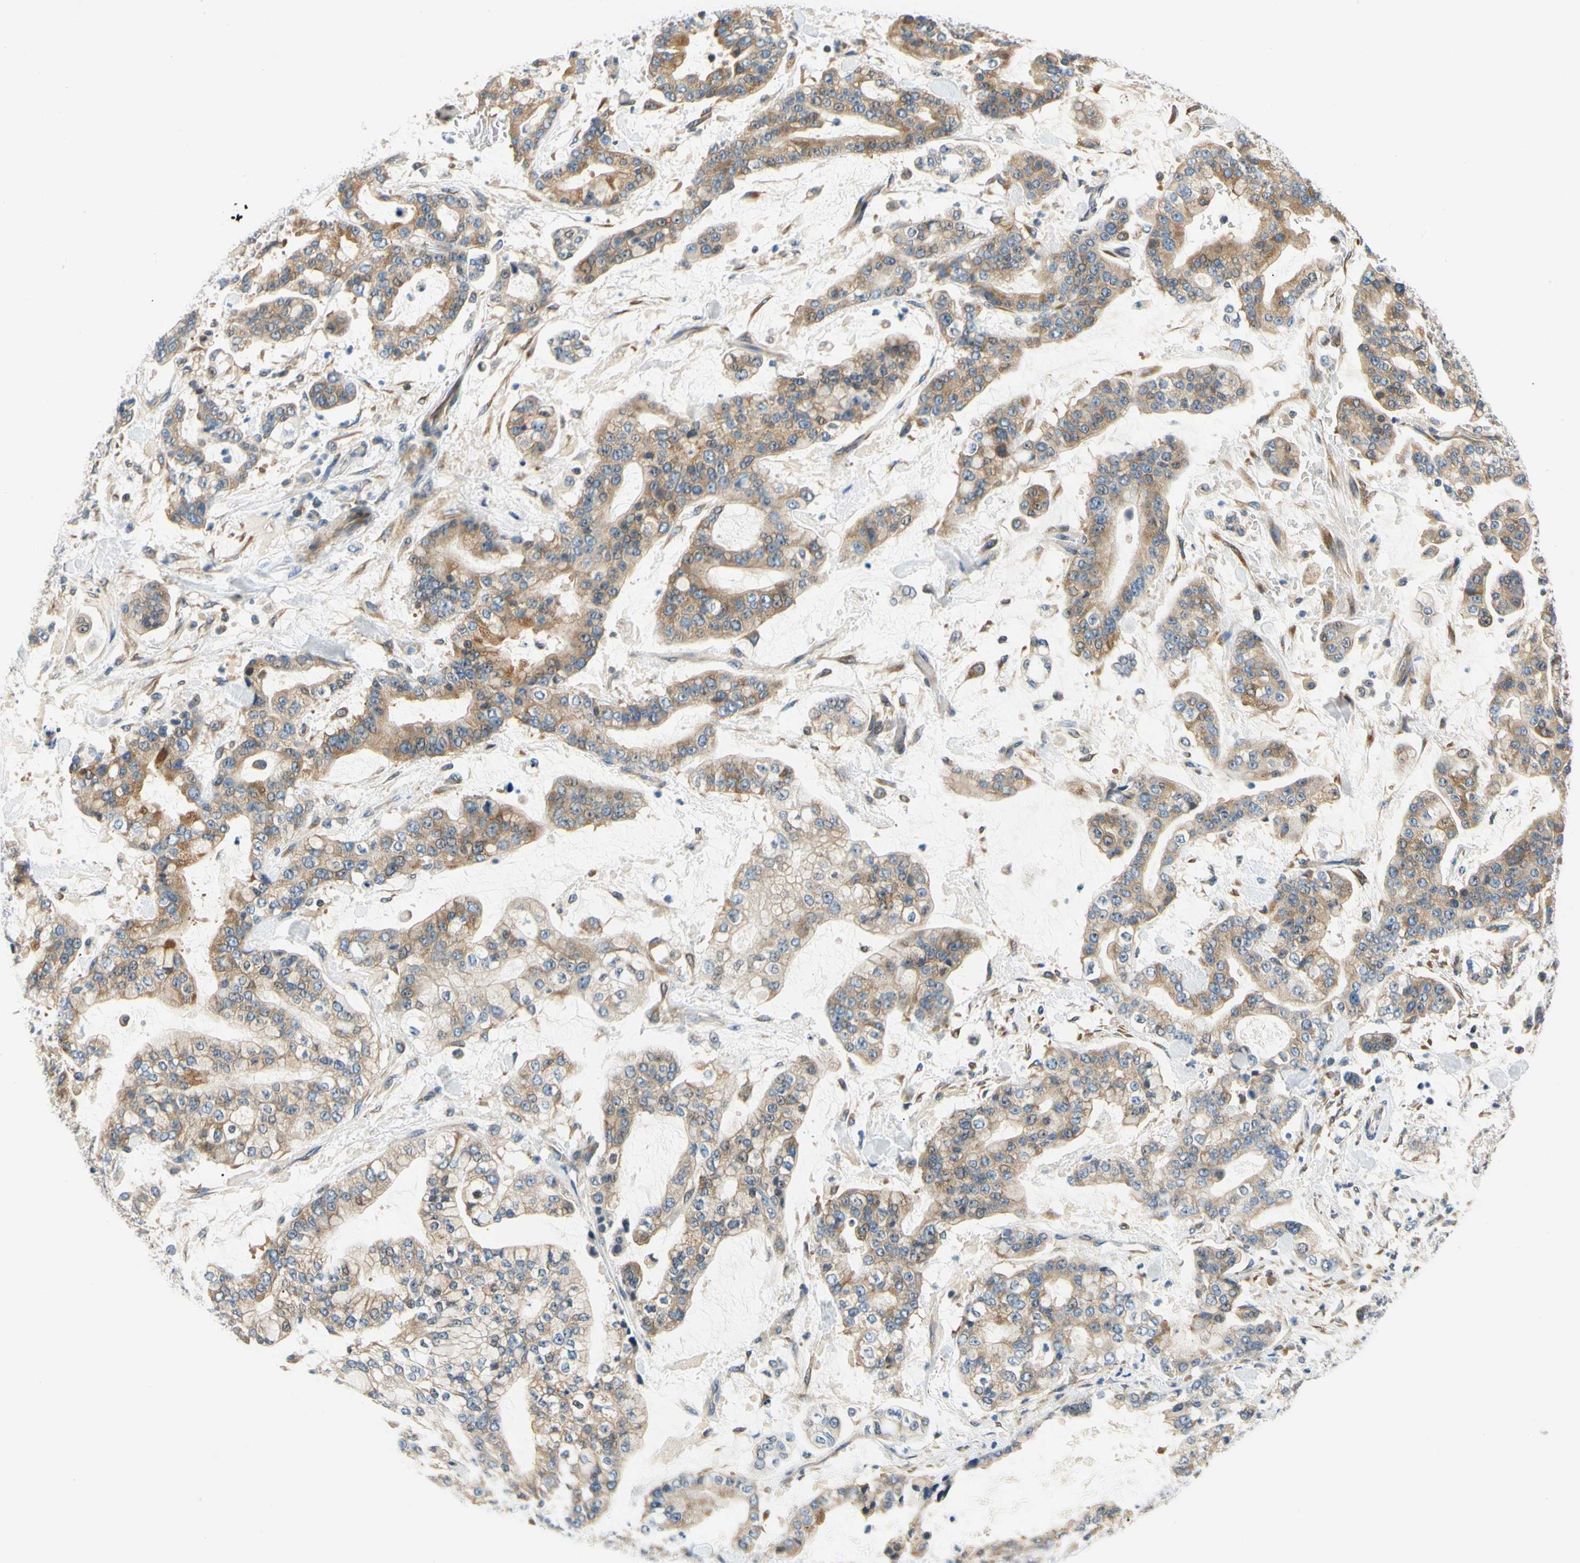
{"staining": {"intensity": "moderate", "quantity": ">75%", "location": "cytoplasmic/membranous"}, "tissue": "stomach cancer", "cell_type": "Tumor cells", "image_type": "cancer", "snomed": [{"axis": "morphology", "description": "Normal tissue, NOS"}, {"axis": "morphology", "description": "Adenocarcinoma, NOS"}, {"axis": "topography", "description": "Stomach, upper"}, {"axis": "topography", "description": "Stomach"}], "caption": "Moderate cytoplasmic/membranous positivity for a protein is appreciated in approximately >75% of tumor cells of stomach cancer using immunohistochemistry (IHC).", "gene": "LRRC47", "patient": {"sex": "male", "age": 76}}